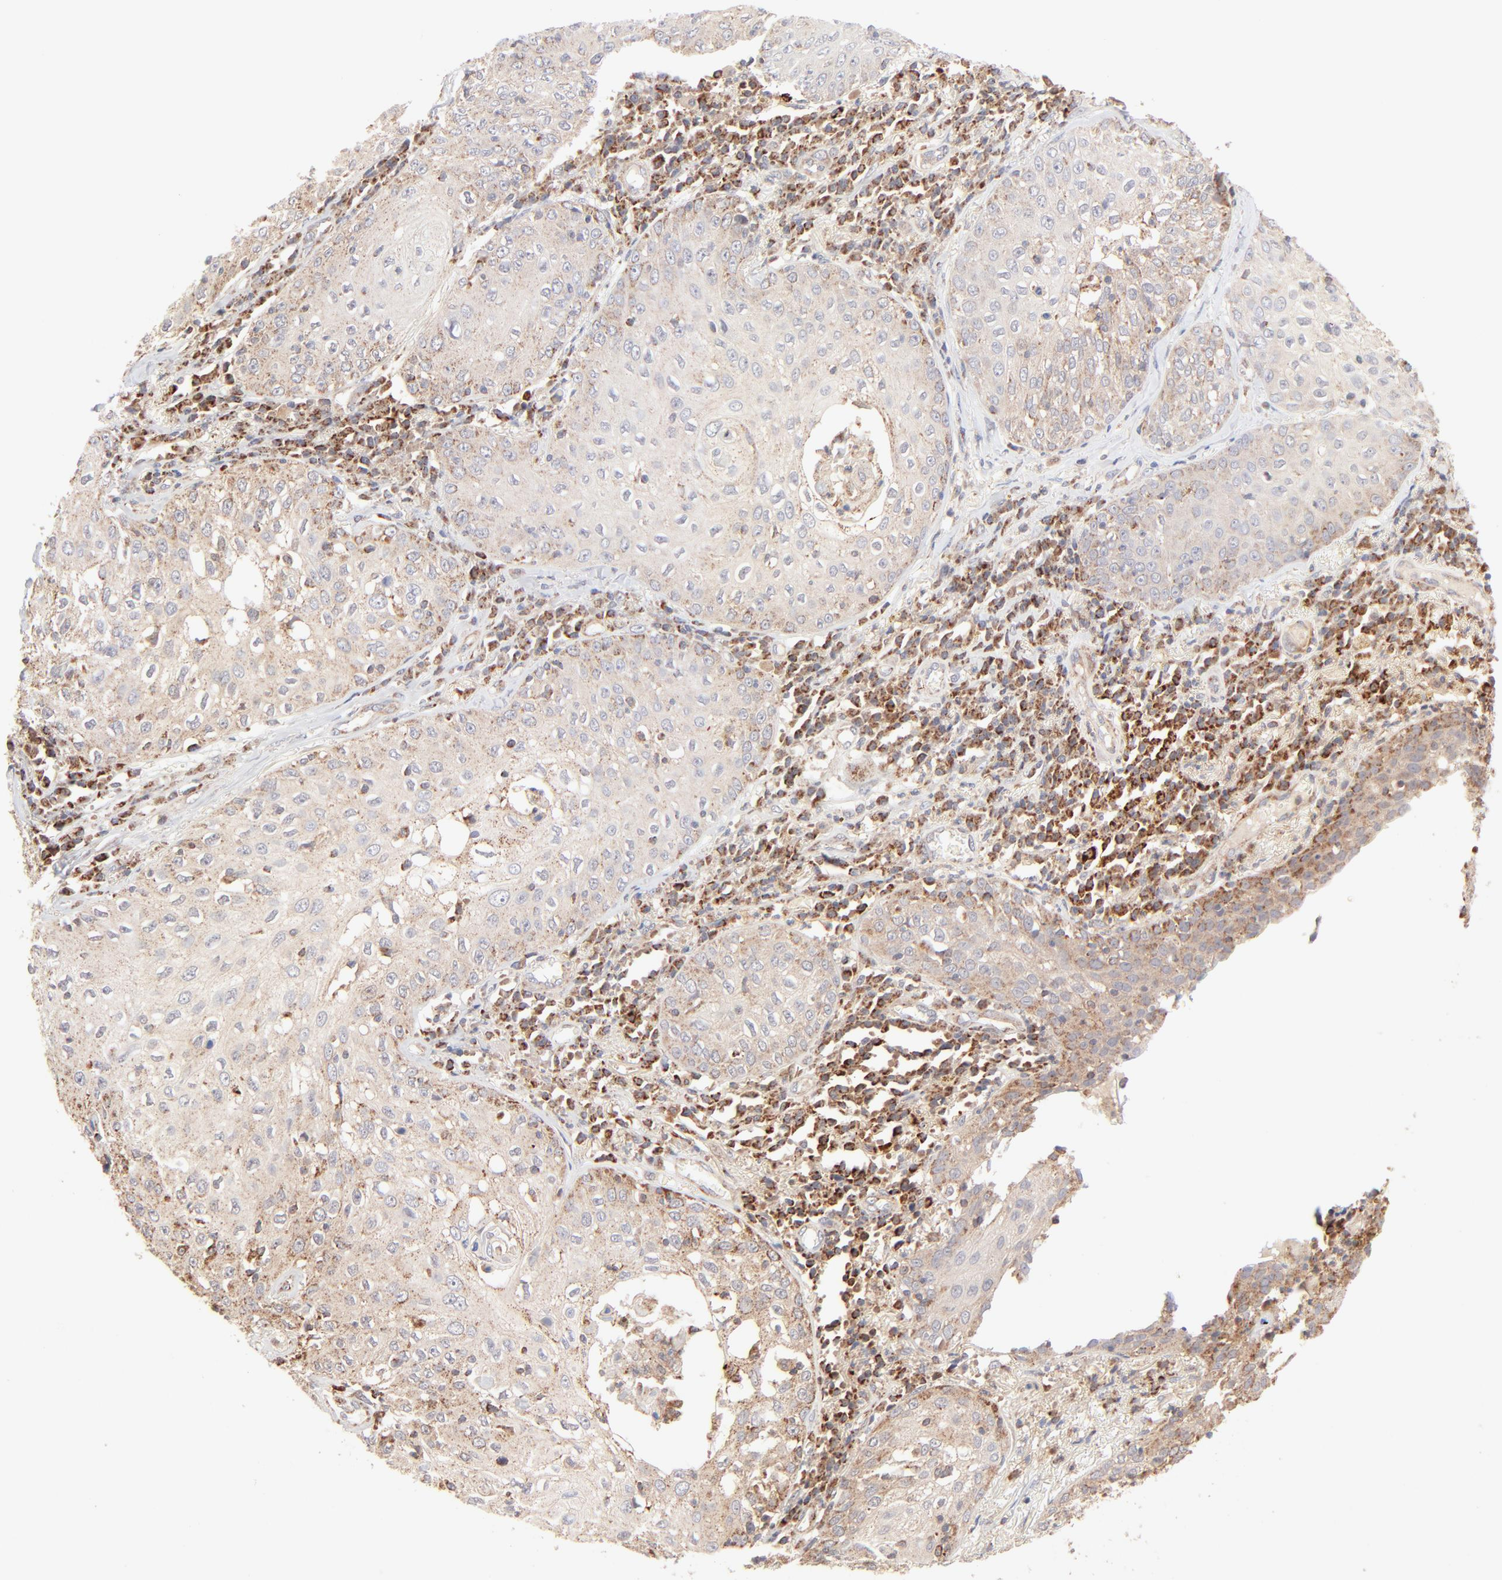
{"staining": {"intensity": "weak", "quantity": ">75%", "location": "cytoplasmic/membranous"}, "tissue": "skin cancer", "cell_type": "Tumor cells", "image_type": "cancer", "snomed": [{"axis": "morphology", "description": "Squamous cell carcinoma, NOS"}, {"axis": "topography", "description": "Skin"}], "caption": "Immunohistochemical staining of skin cancer exhibits weak cytoplasmic/membranous protein positivity in approximately >75% of tumor cells.", "gene": "CSPG4", "patient": {"sex": "male", "age": 65}}